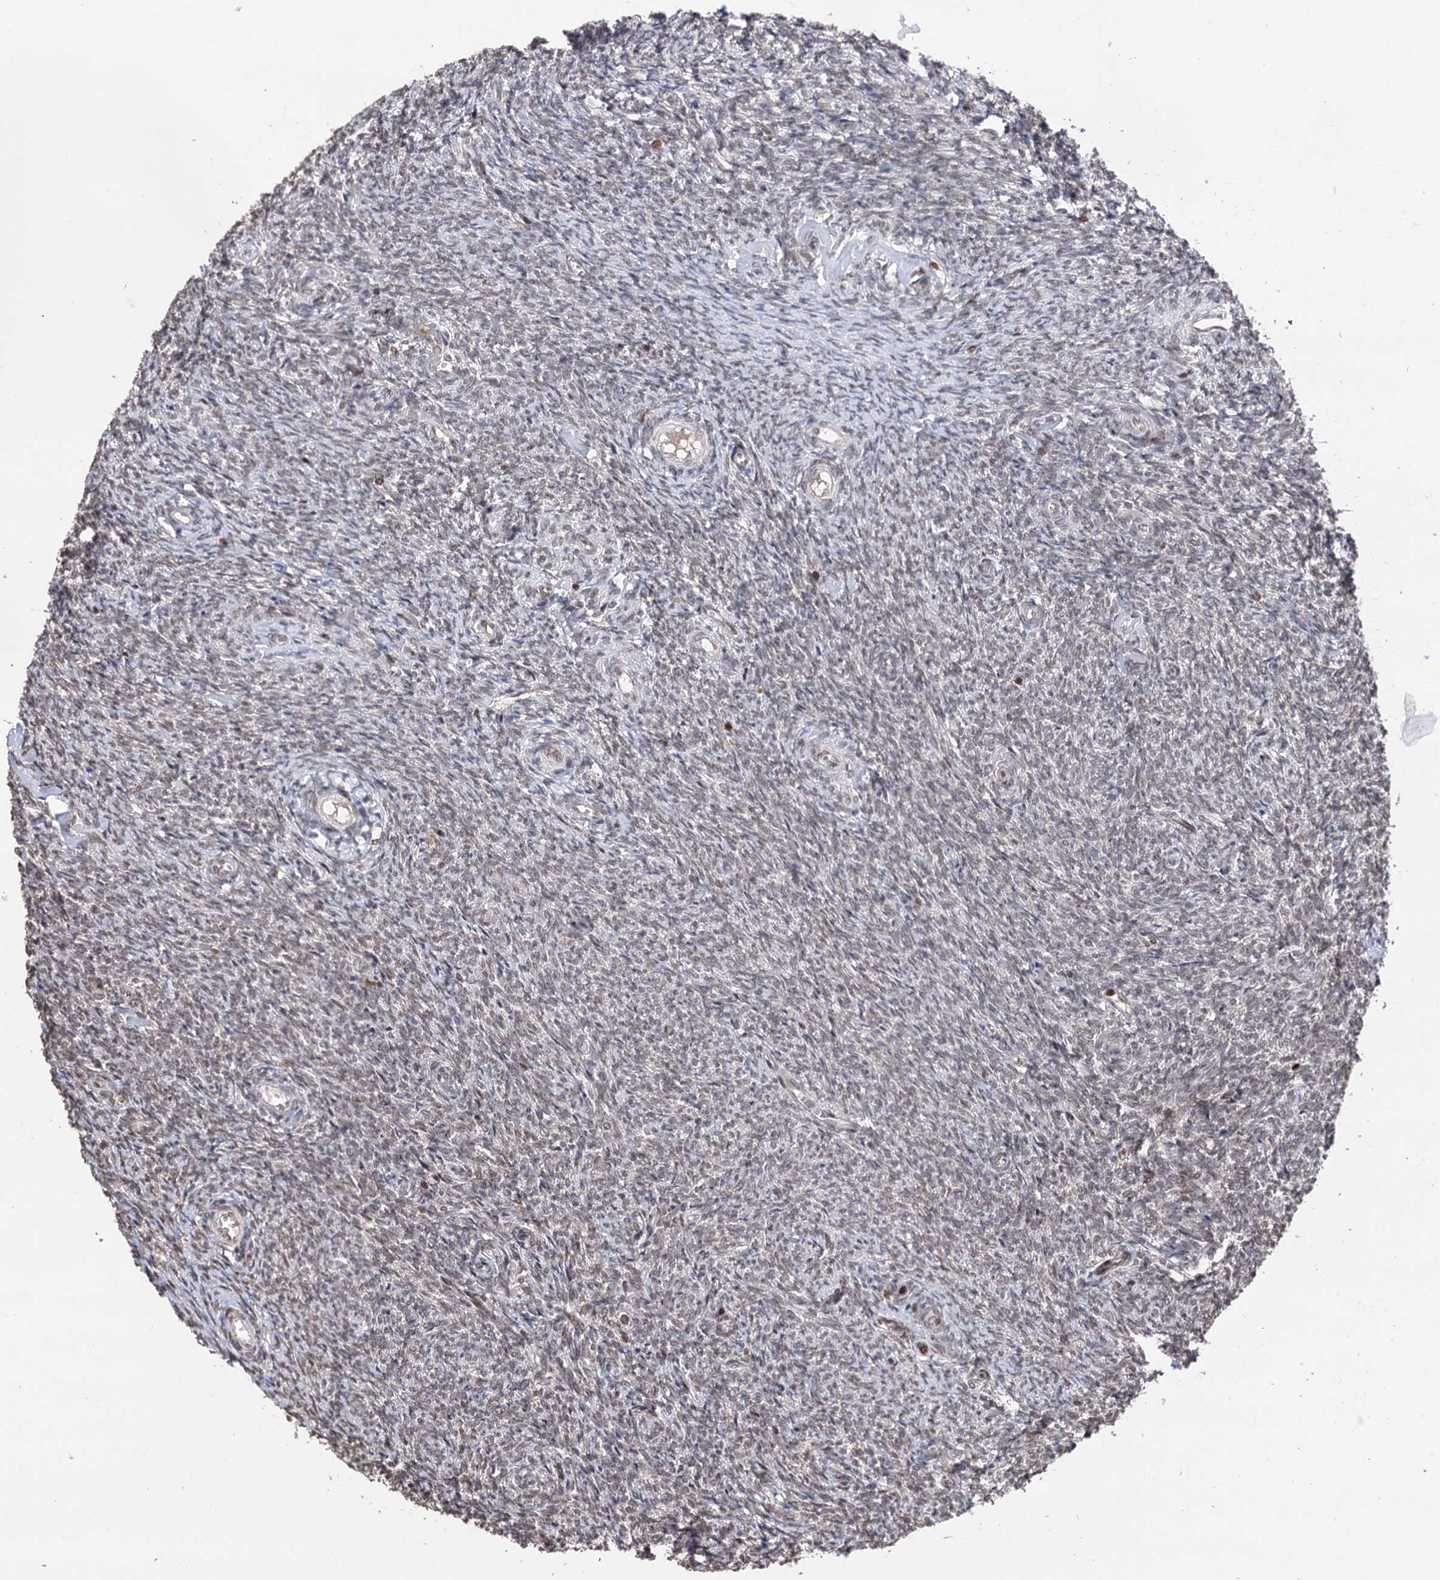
{"staining": {"intensity": "weak", "quantity": "25%-75%", "location": "nuclear"}, "tissue": "ovary", "cell_type": "Ovarian stroma cells", "image_type": "normal", "snomed": [{"axis": "morphology", "description": "Normal tissue, NOS"}, {"axis": "topography", "description": "Ovary"}], "caption": "This histopathology image displays IHC staining of unremarkable human ovary, with low weak nuclear positivity in about 25%-75% of ovarian stroma cells.", "gene": "CCDC77", "patient": {"sex": "female", "age": 44}}